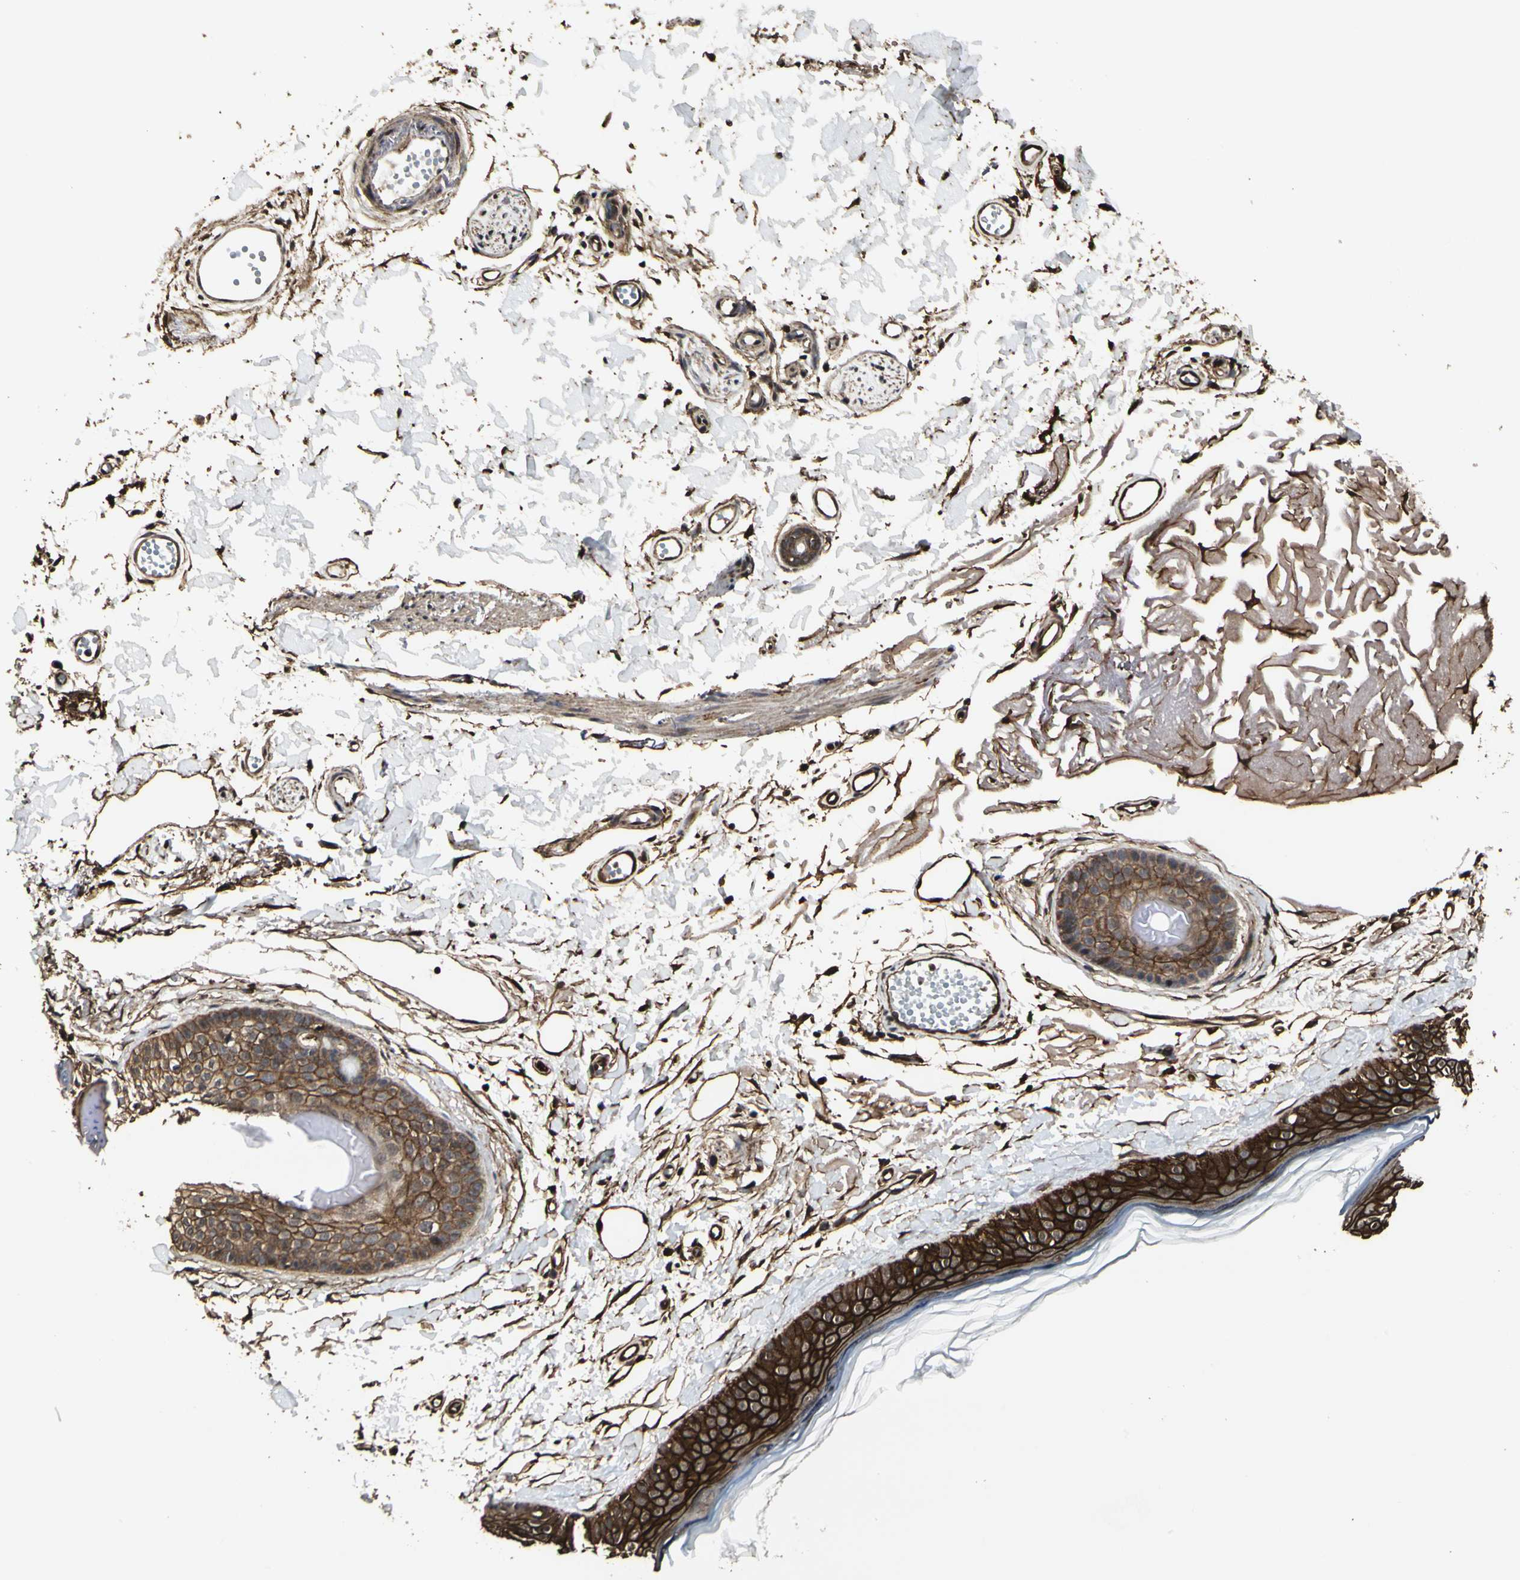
{"staining": {"intensity": "strong", "quantity": ">75%", "location": "cytoplasmic/membranous"}, "tissue": "skin", "cell_type": "Fibroblasts", "image_type": "normal", "snomed": [{"axis": "morphology", "description": "Normal tissue, NOS"}, {"axis": "topography", "description": "Skin"}], "caption": "Skin stained with IHC exhibits strong cytoplasmic/membranous positivity in approximately >75% of fibroblasts.", "gene": "TAOK1", "patient": {"sex": "male", "age": 83}}